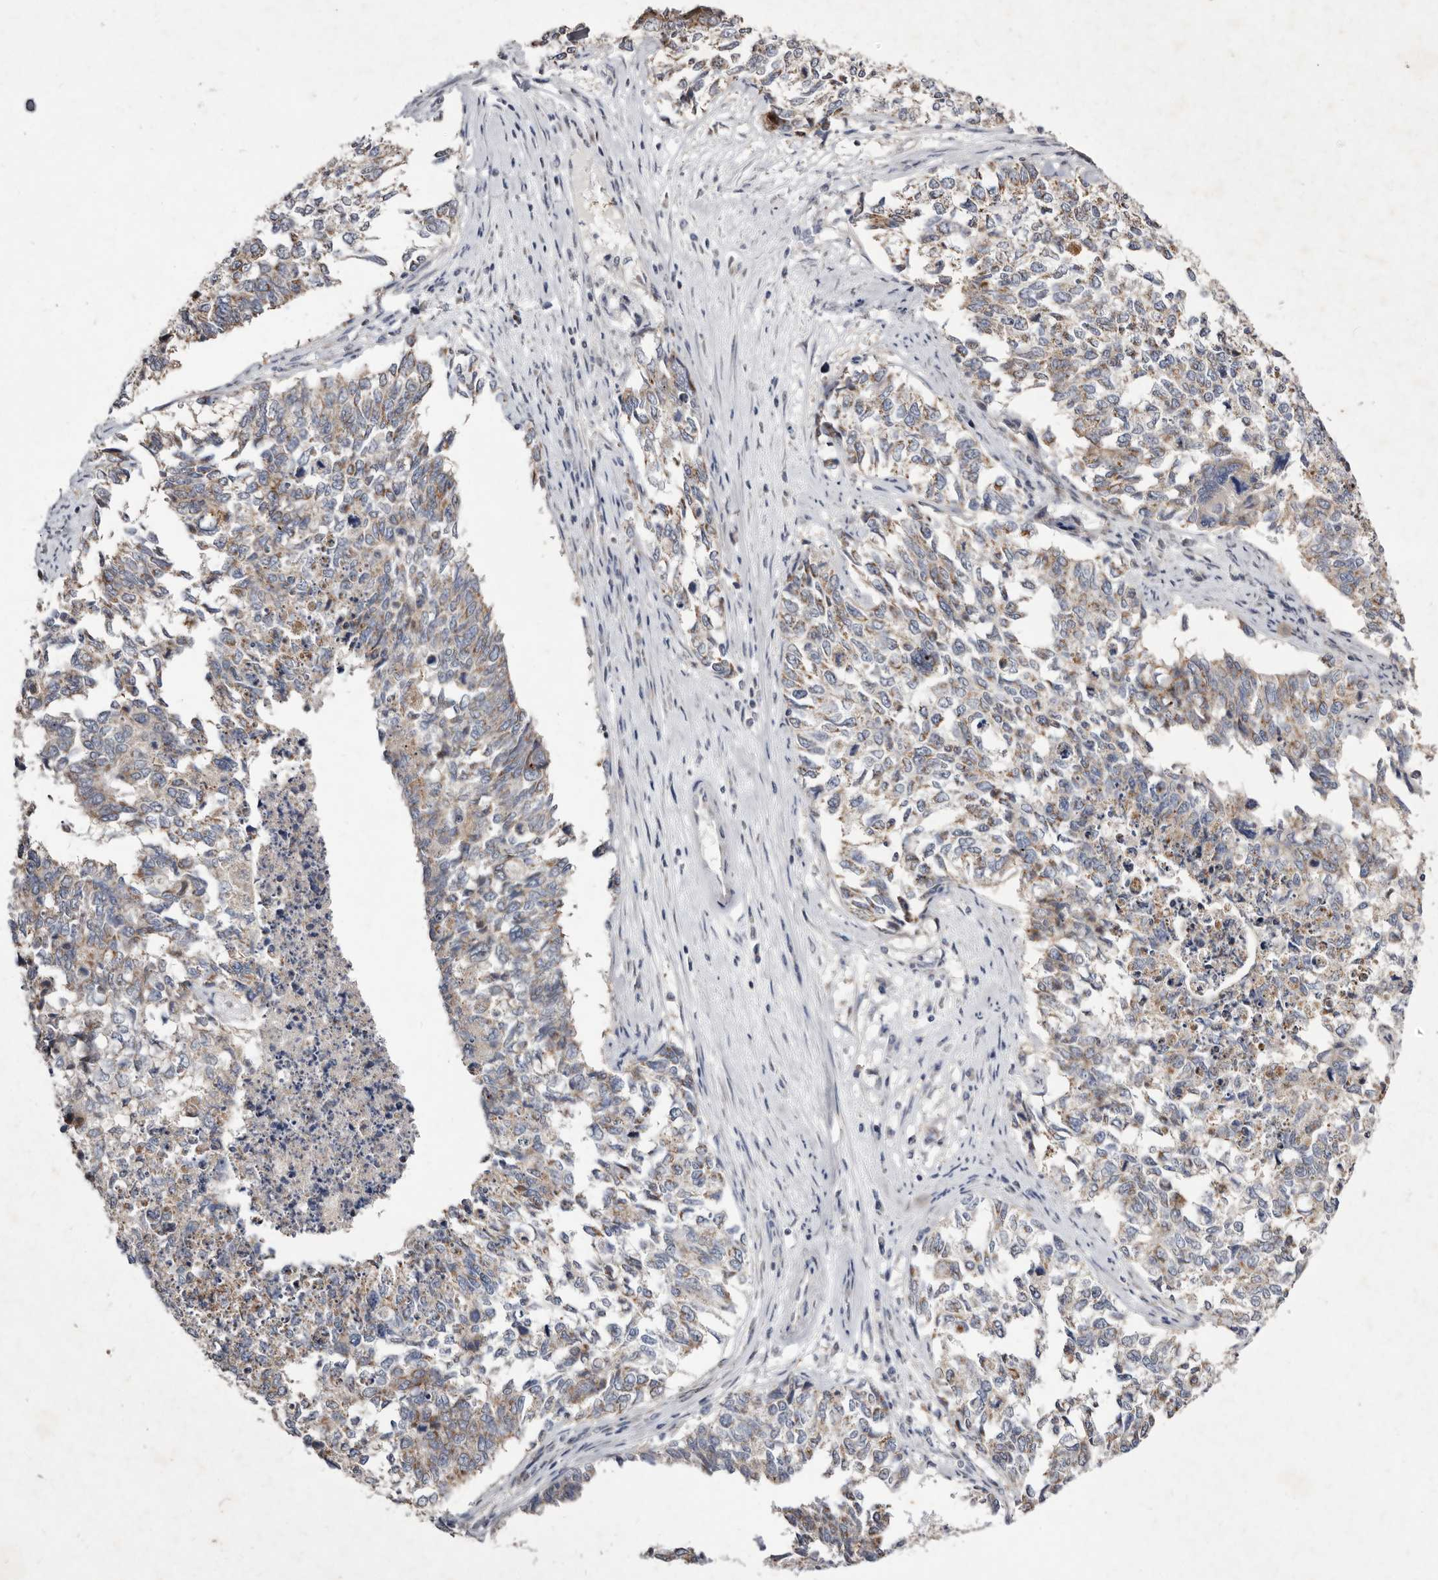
{"staining": {"intensity": "weak", "quantity": ">75%", "location": "cytoplasmic/membranous"}, "tissue": "cervical cancer", "cell_type": "Tumor cells", "image_type": "cancer", "snomed": [{"axis": "morphology", "description": "Squamous cell carcinoma, NOS"}, {"axis": "topography", "description": "Cervix"}], "caption": "Tumor cells display low levels of weak cytoplasmic/membranous staining in approximately >75% of cells in cervical cancer.", "gene": "TIMM17B", "patient": {"sex": "female", "age": 63}}